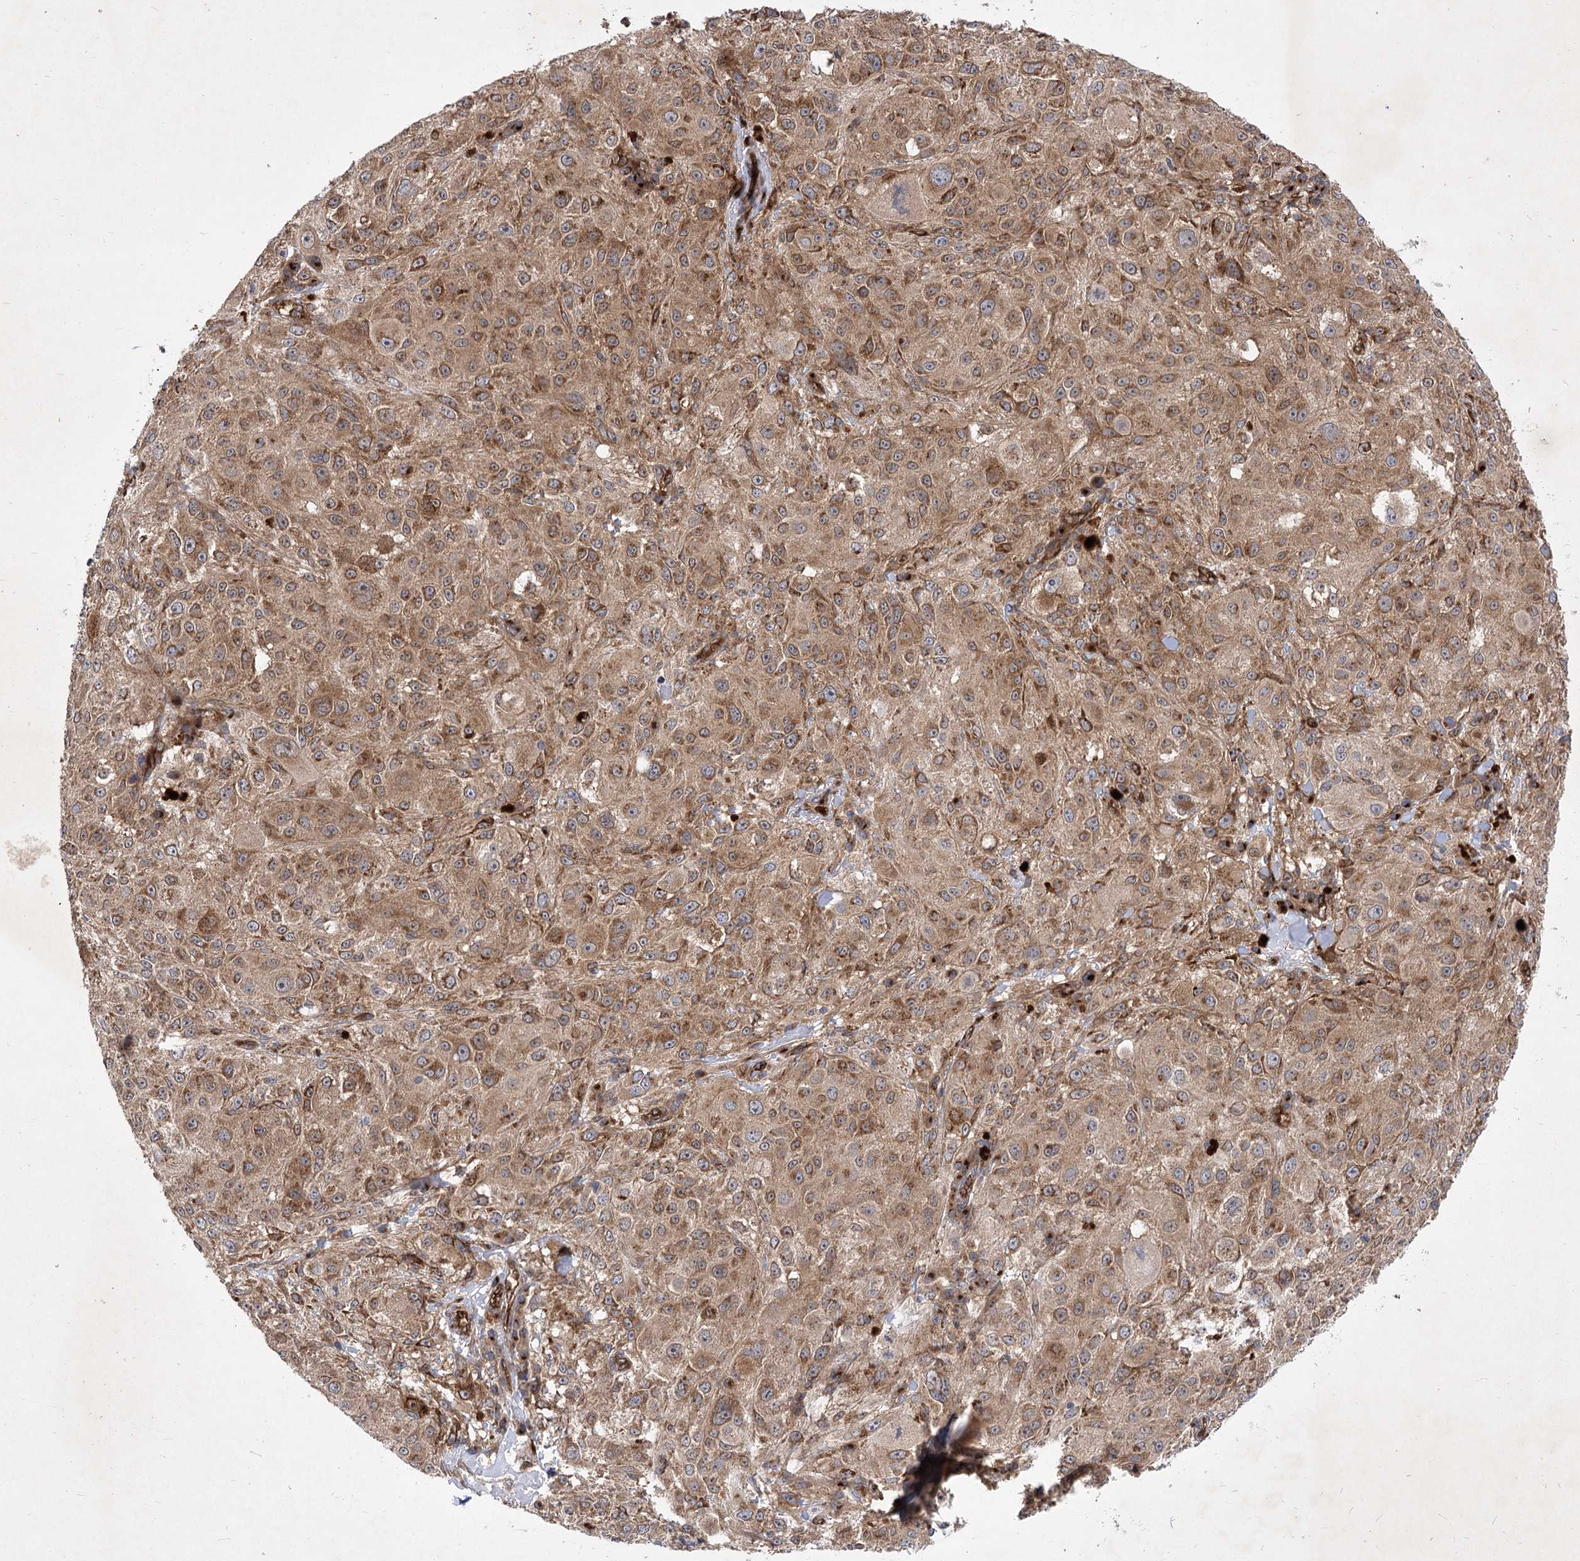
{"staining": {"intensity": "moderate", "quantity": ">75%", "location": "cytoplasmic/membranous"}, "tissue": "melanoma", "cell_type": "Tumor cells", "image_type": "cancer", "snomed": [{"axis": "morphology", "description": "Necrosis, NOS"}, {"axis": "morphology", "description": "Malignant melanoma, NOS"}, {"axis": "topography", "description": "Skin"}], "caption": "Malignant melanoma tissue reveals moderate cytoplasmic/membranous expression in about >75% of tumor cells, visualized by immunohistochemistry.", "gene": "ARHGAP31", "patient": {"sex": "female", "age": 87}}